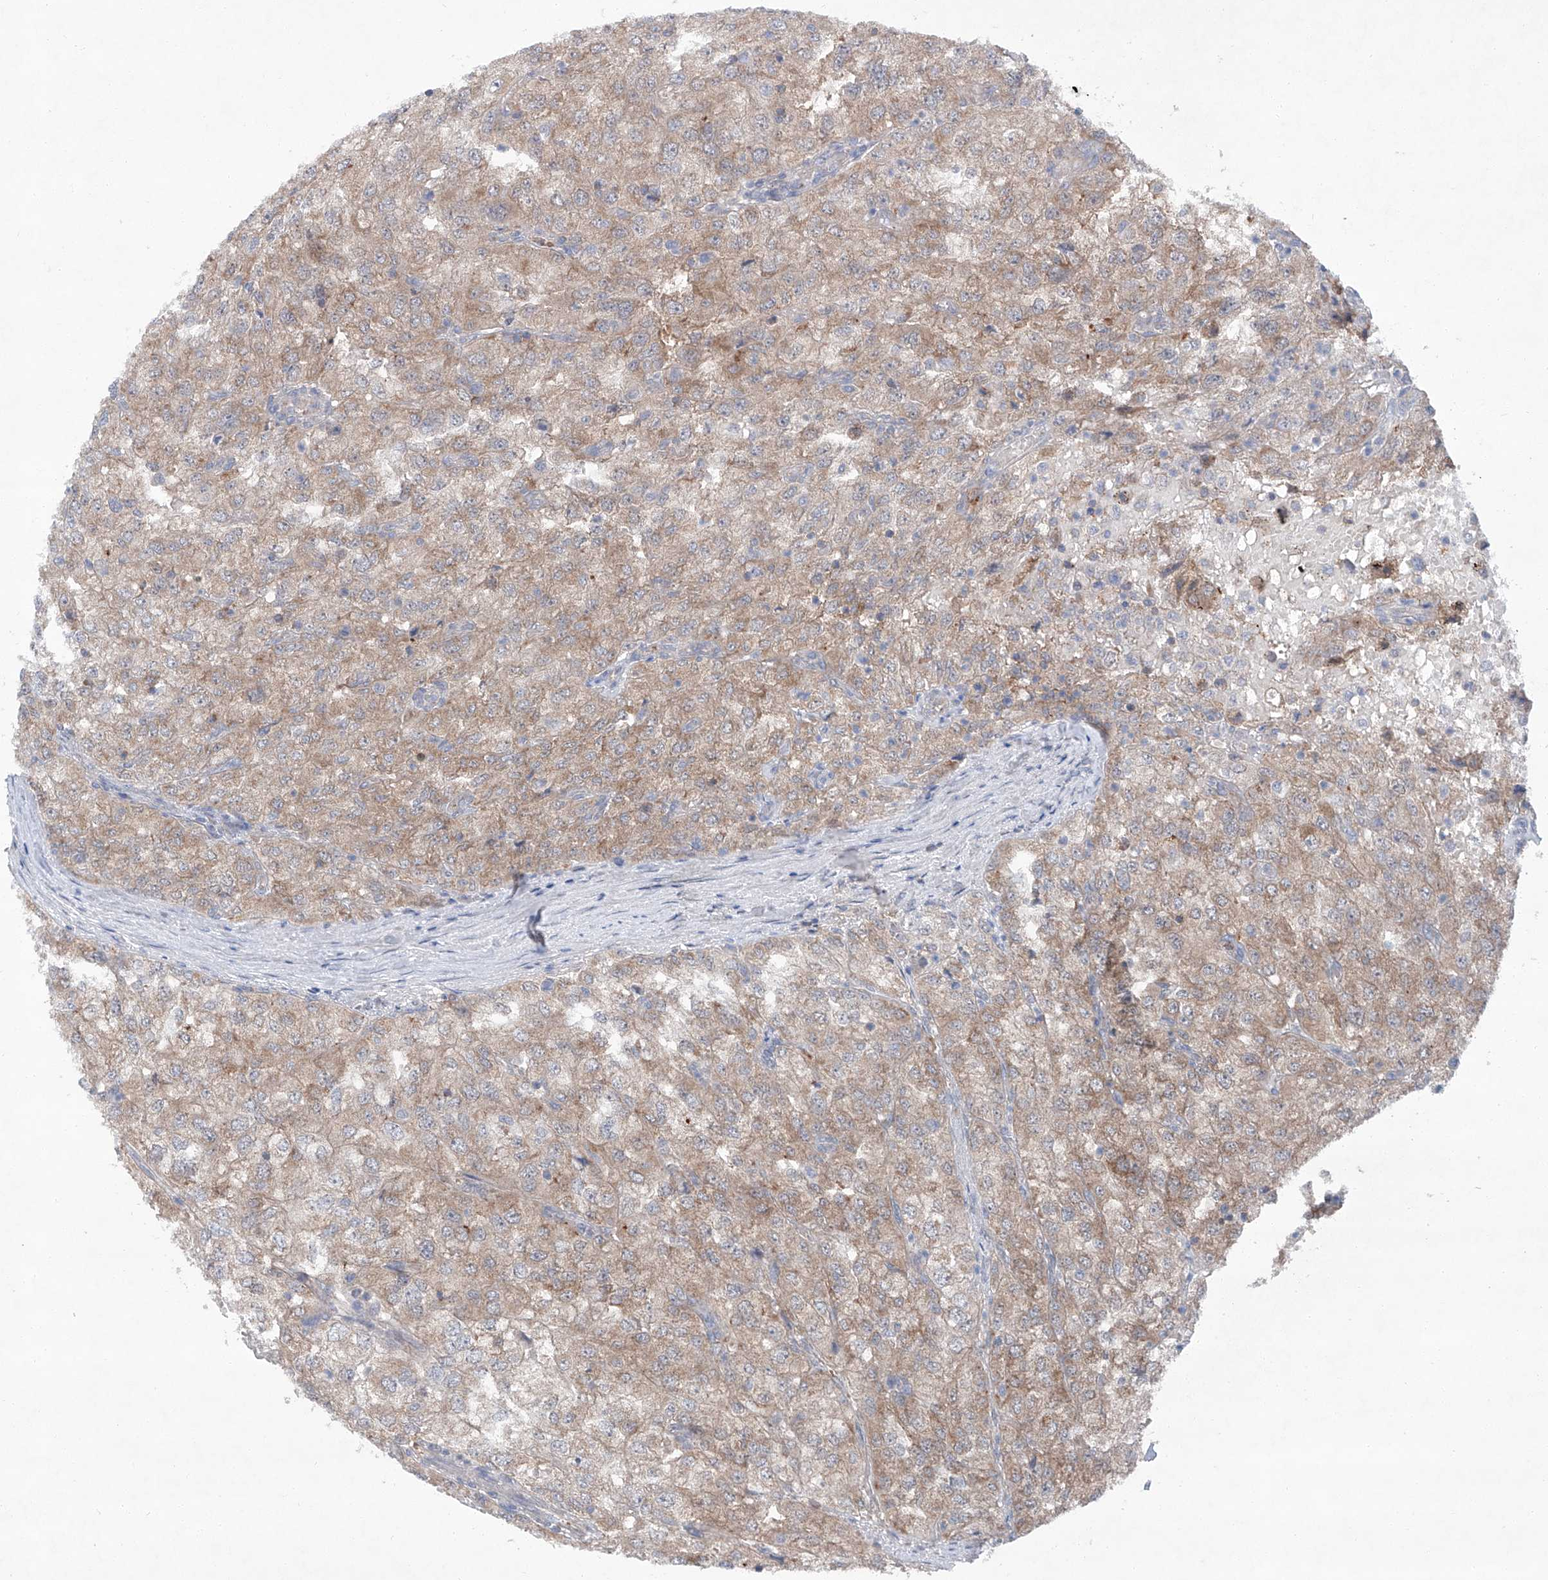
{"staining": {"intensity": "weak", "quantity": ">75%", "location": "cytoplasmic/membranous"}, "tissue": "renal cancer", "cell_type": "Tumor cells", "image_type": "cancer", "snomed": [{"axis": "morphology", "description": "Adenocarcinoma, NOS"}, {"axis": "topography", "description": "Kidney"}], "caption": "Immunohistochemistry (IHC) photomicrograph of adenocarcinoma (renal) stained for a protein (brown), which shows low levels of weak cytoplasmic/membranous positivity in about >75% of tumor cells.", "gene": "SIX4", "patient": {"sex": "female", "age": 54}}